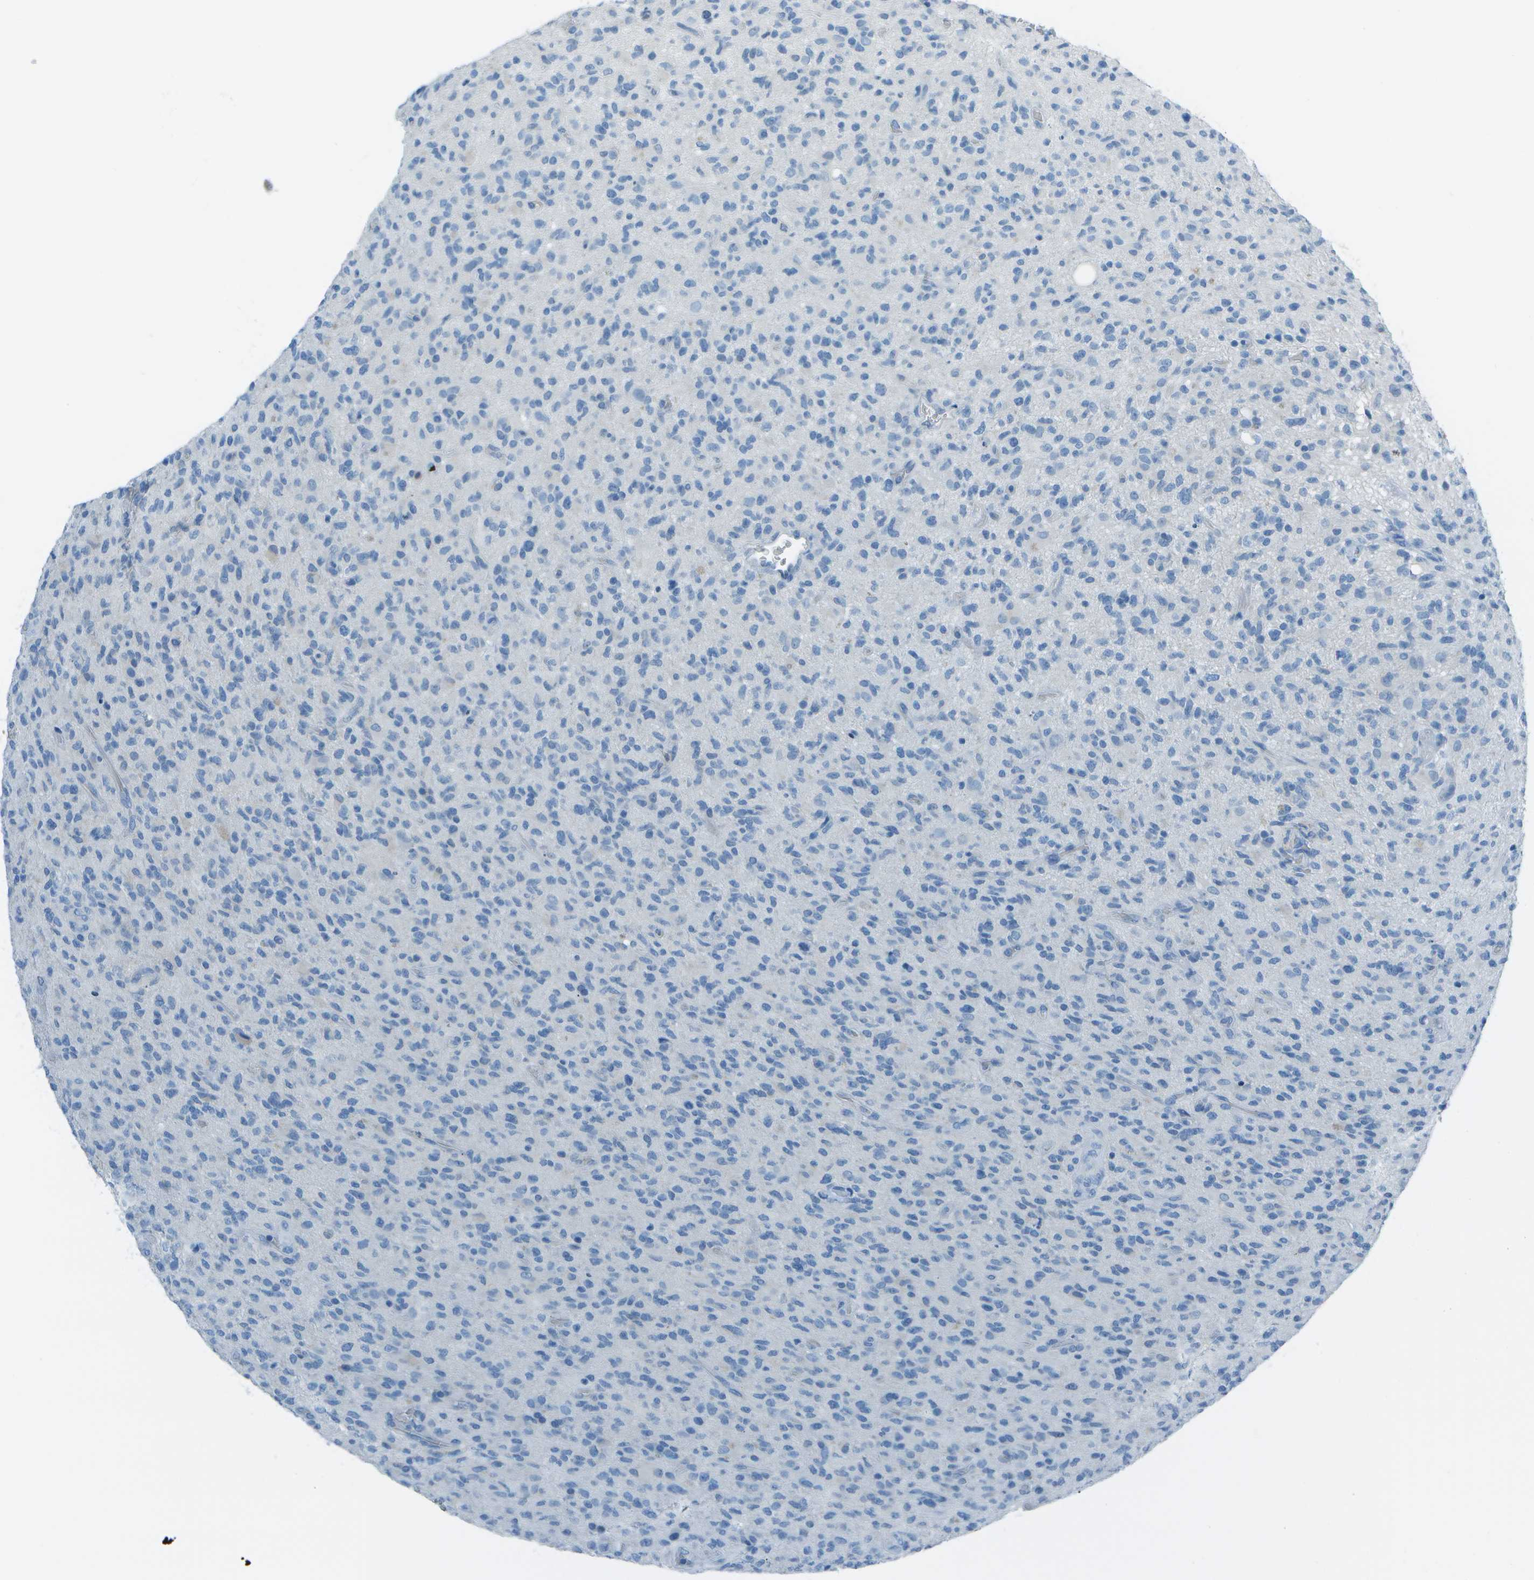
{"staining": {"intensity": "negative", "quantity": "none", "location": "none"}, "tissue": "glioma", "cell_type": "Tumor cells", "image_type": "cancer", "snomed": [{"axis": "morphology", "description": "Glioma, malignant, High grade"}, {"axis": "topography", "description": "Brain"}], "caption": "This micrograph is of glioma stained with immunohistochemistry to label a protein in brown with the nuclei are counter-stained blue. There is no expression in tumor cells. (DAB (3,3'-diaminobenzidine) immunohistochemistry (IHC), high magnification).", "gene": "ASL", "patient": {"sex": "male", "age": 71}}